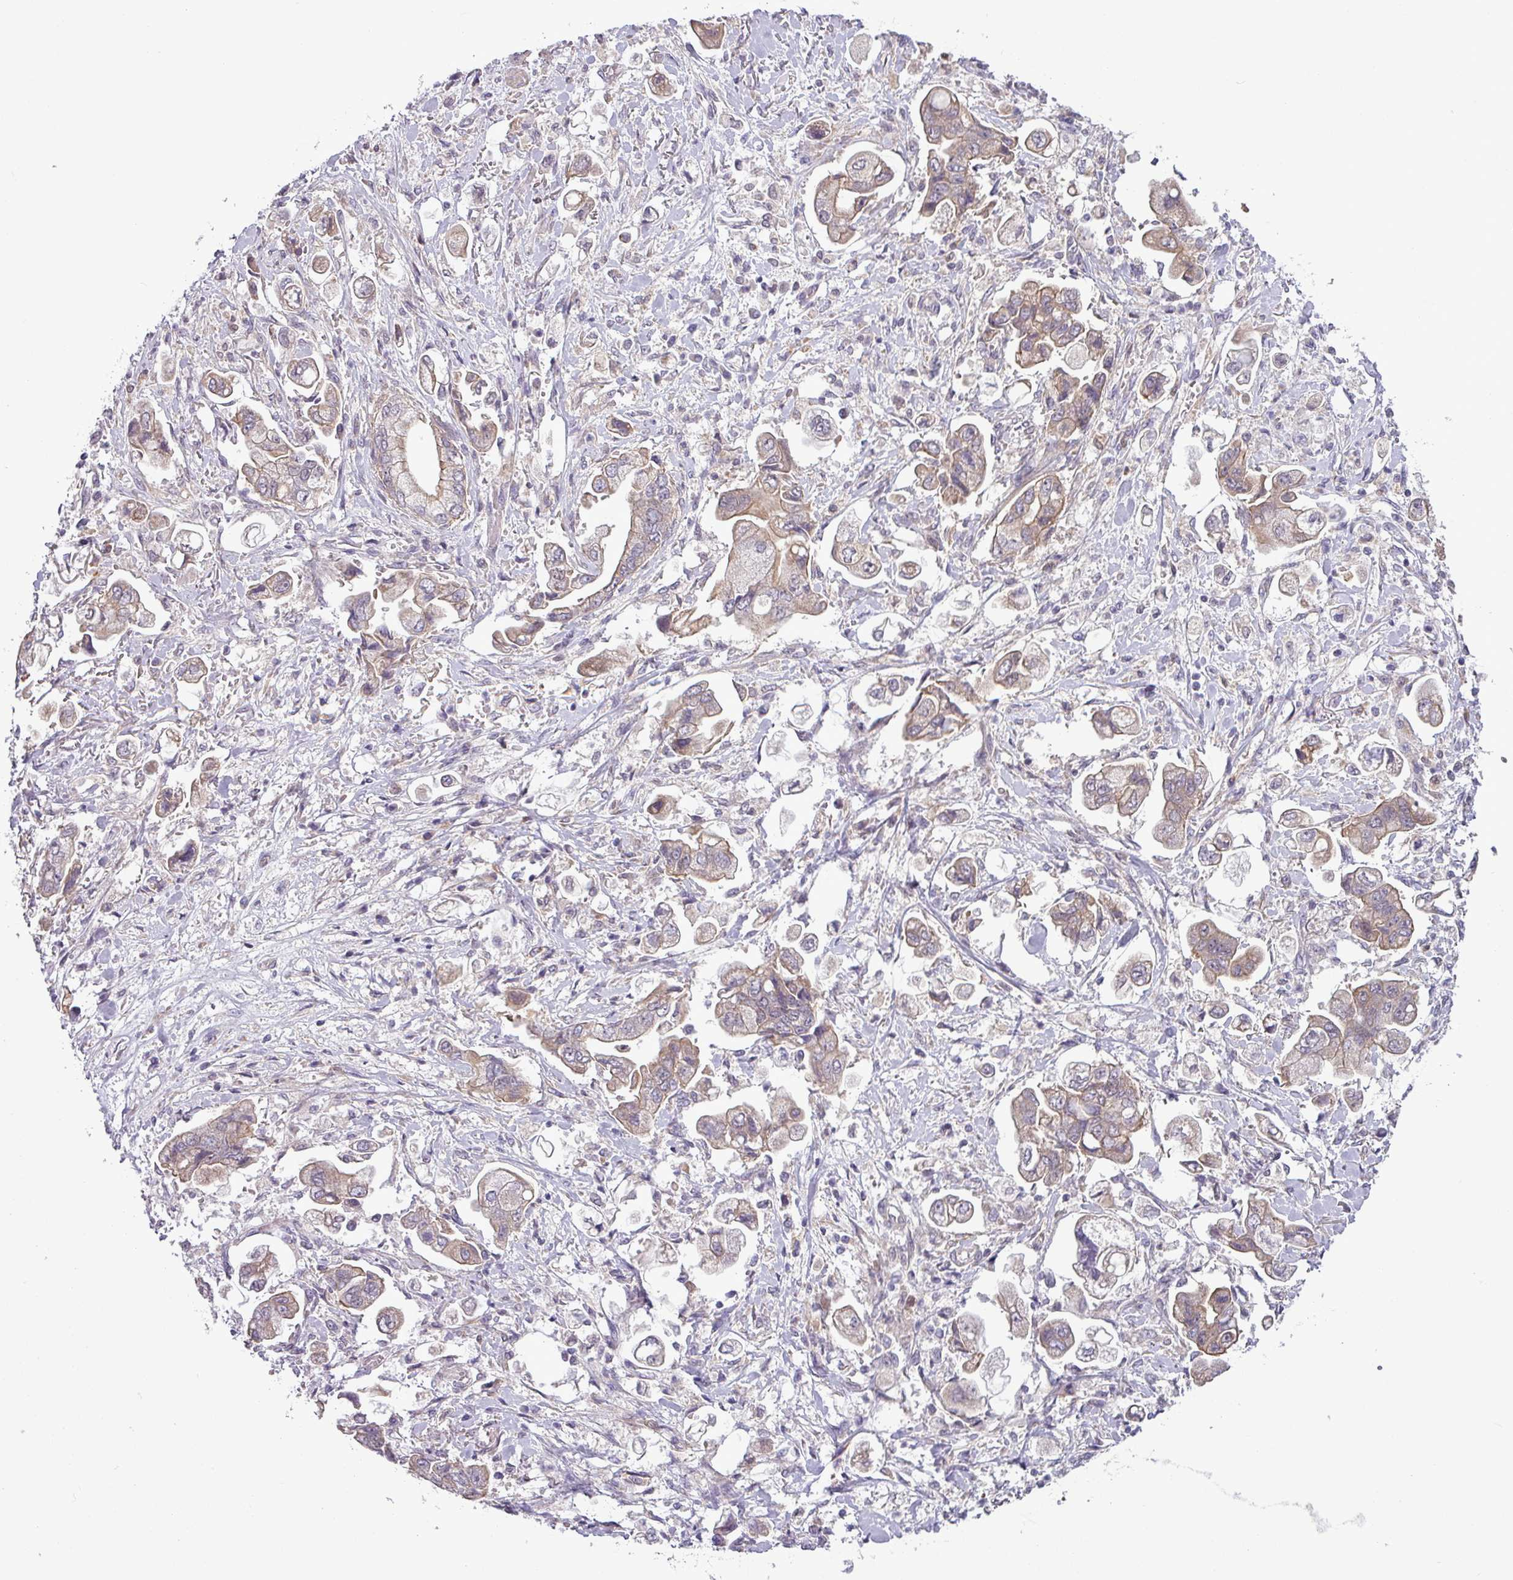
{"staining": {"intensity": "moderate", "quantity": "25%-75%", "location": "cytoplasmic/membranous"}, "tissue": "stomach cancer", "cell_type": "Tumor cells", "image_type": "cancer", "snomed": [{"axis": "morphology", "description": "Adenocarcinoma, NOS"}, {"axis": "topography", "description": "Stomach"}], "caption": "An immunohistochemistry image of neoplastic tissue is shown. Protein staining in brown highlights moderate cytoplasmic/membranous positivity in stomach cancer within tumor cells.", "gene": "ZNF217", "patient": {"sex": "male", "age": 62}}